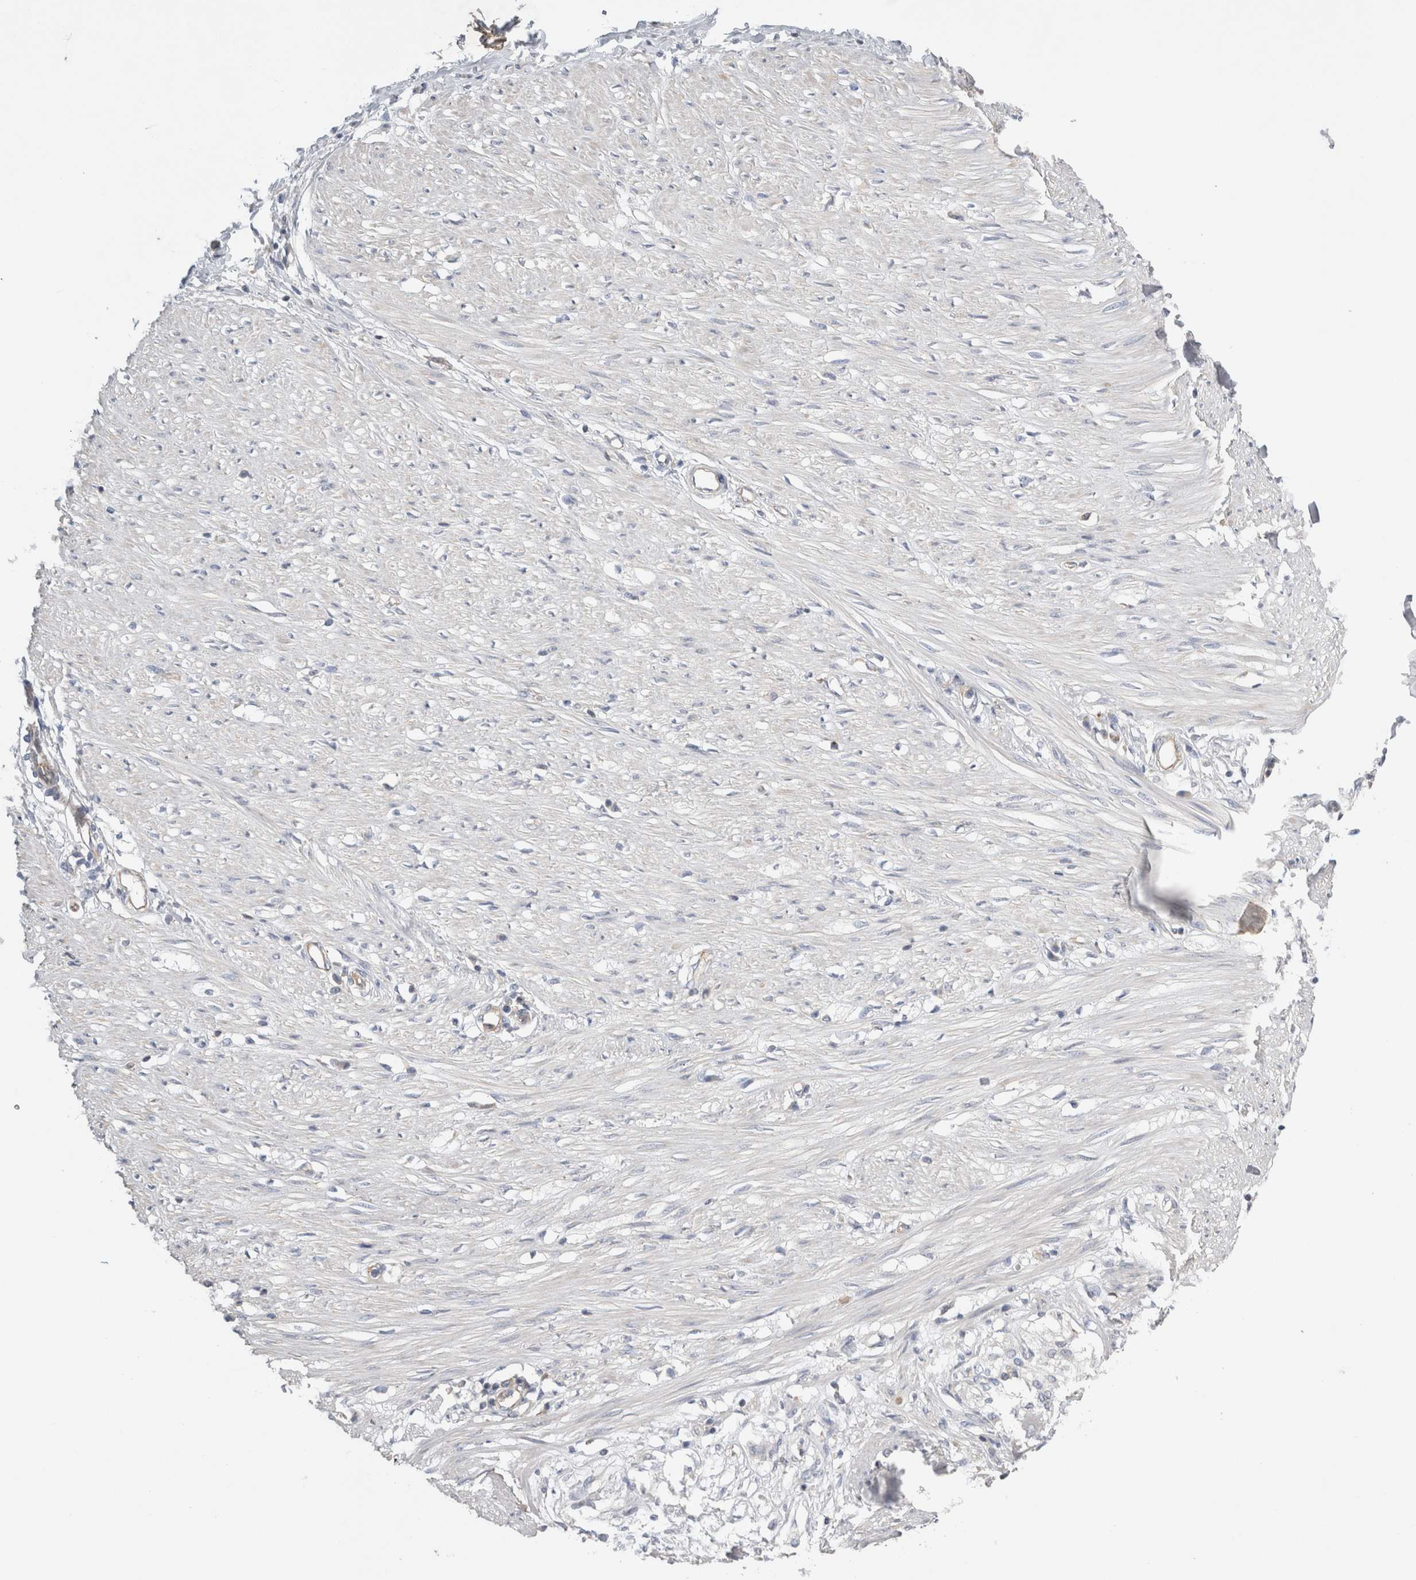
{"staining": {"intensity": "negative", "quantity": "none", "location": "none"}, "tissue": "adipose tissue", "cell_type": "Adipocytes", "image_type": "normal", "snomed": [{"axis": "morphology", "description": "Normal tissue, NOS"}, {"axis": "morphology", "description": "Adenocarcinoma, NOS"}, {"axis": "topography", "description": "Colon"}, {"axis": "topography", "description": "Peripheral nerve tissue"}], "caption": "The histopathology image exhibits no staining of adipocytes in benign adipose tissue. (DAB IHC visualized using brightfield microscopy, high magnification).", "gene": "ZNF23", "patient": {"sex": "male", "age": 14}}